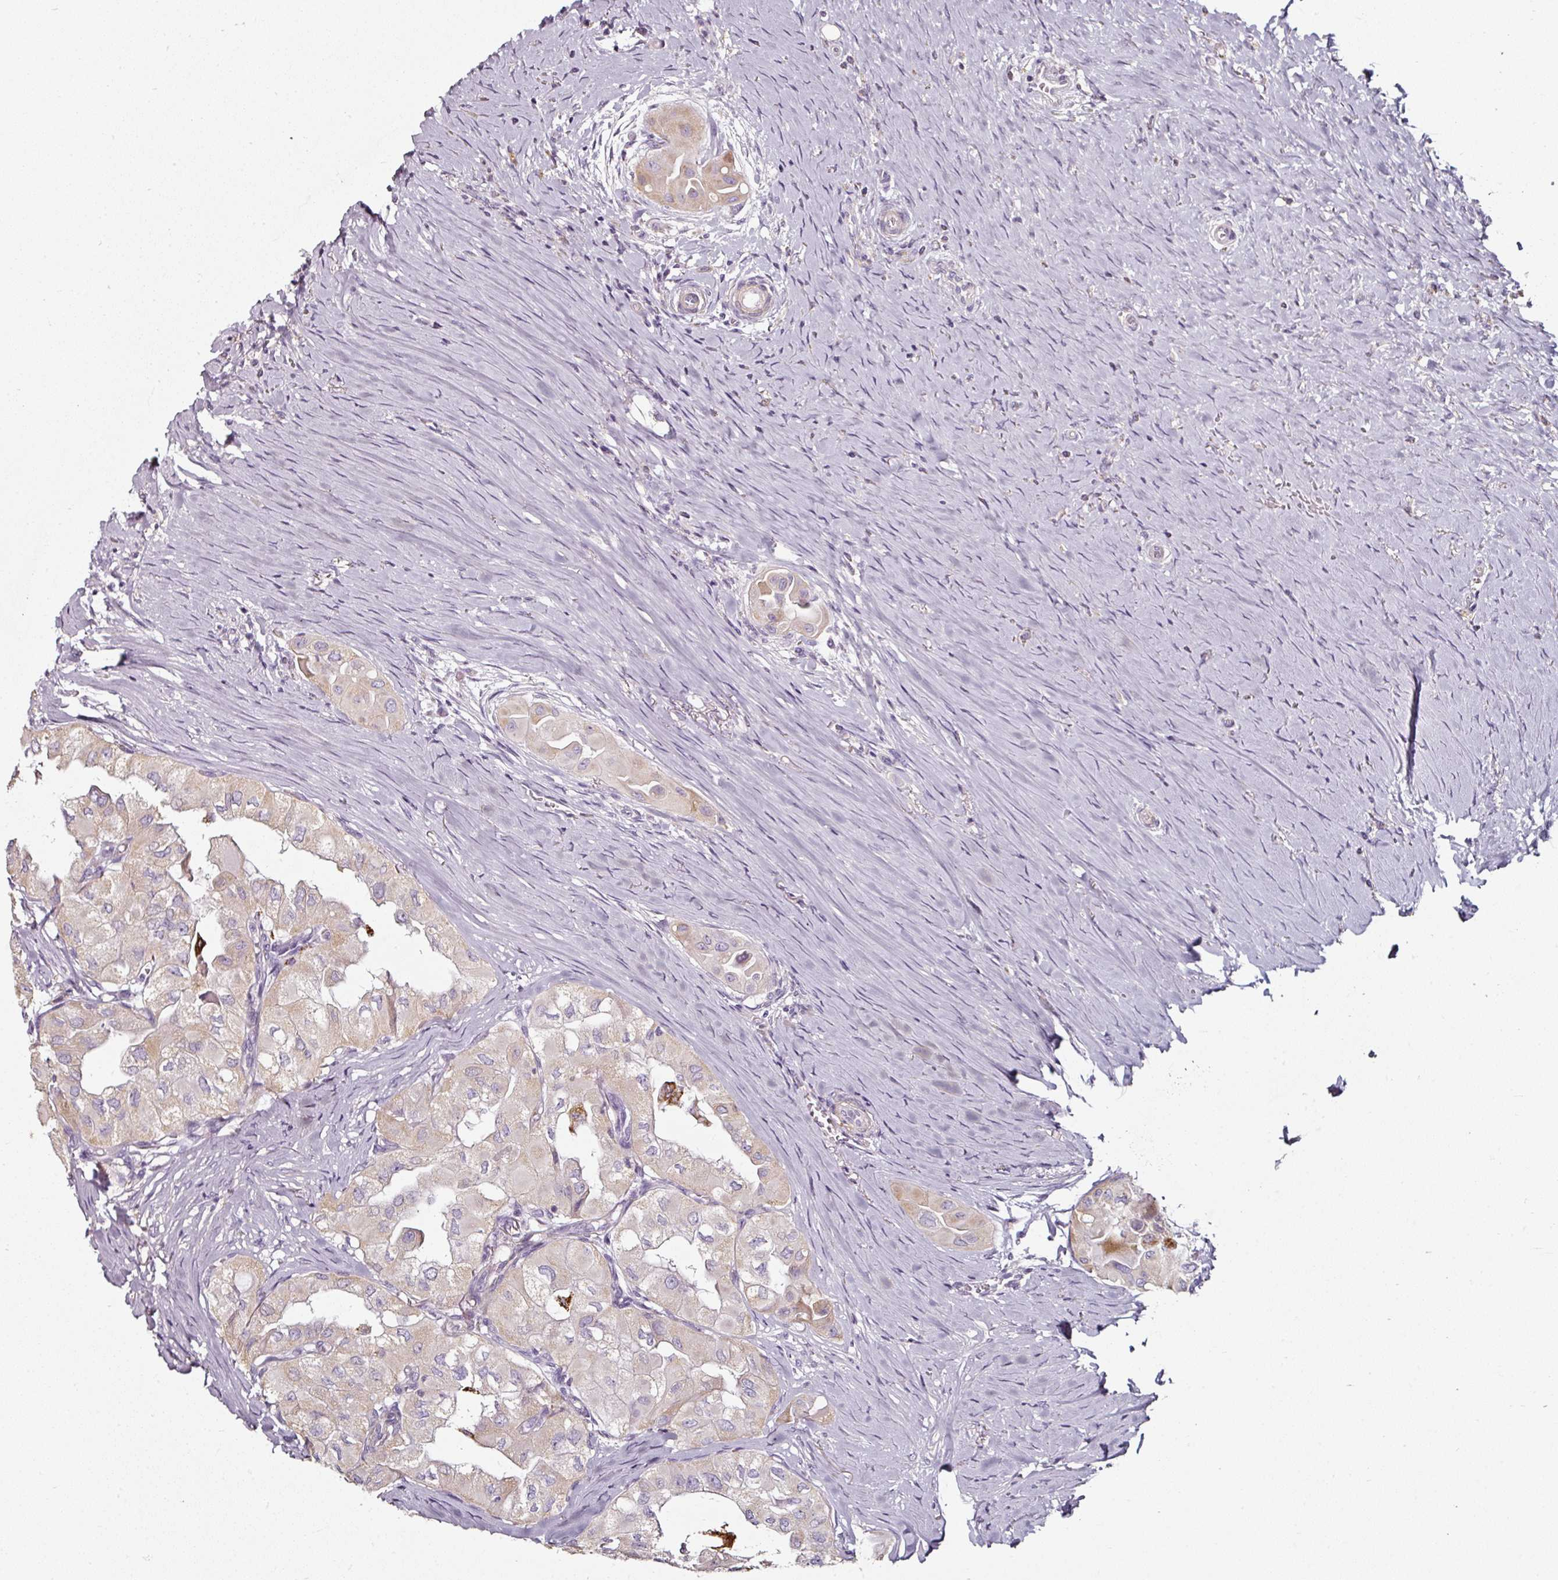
{"staining": {"intensity": "weak", "quantity": "<25%", "location": "cytoplasmic/membranous"}, "tissue": "thyroid cancer", "cell_type": "Tumor cells", "image_type": "cancer", "snomed": [{"axis": "morphology", "description": "Papillary adenocarcinoma, NOS"}, {"axis": "topography", "description": "Thyroid gland"}], "caption": "An IHC photomicrograph of thyroid papillary adenocarcinoma is shown. There is no staining in tumor cells of thyroid papillary adenocarcinoma. (DAB immunohistochemistry (IHC) with hematoxylin counter stain).", "gene": "CAP2", "patient": {"sex": "female", "age": 59}}